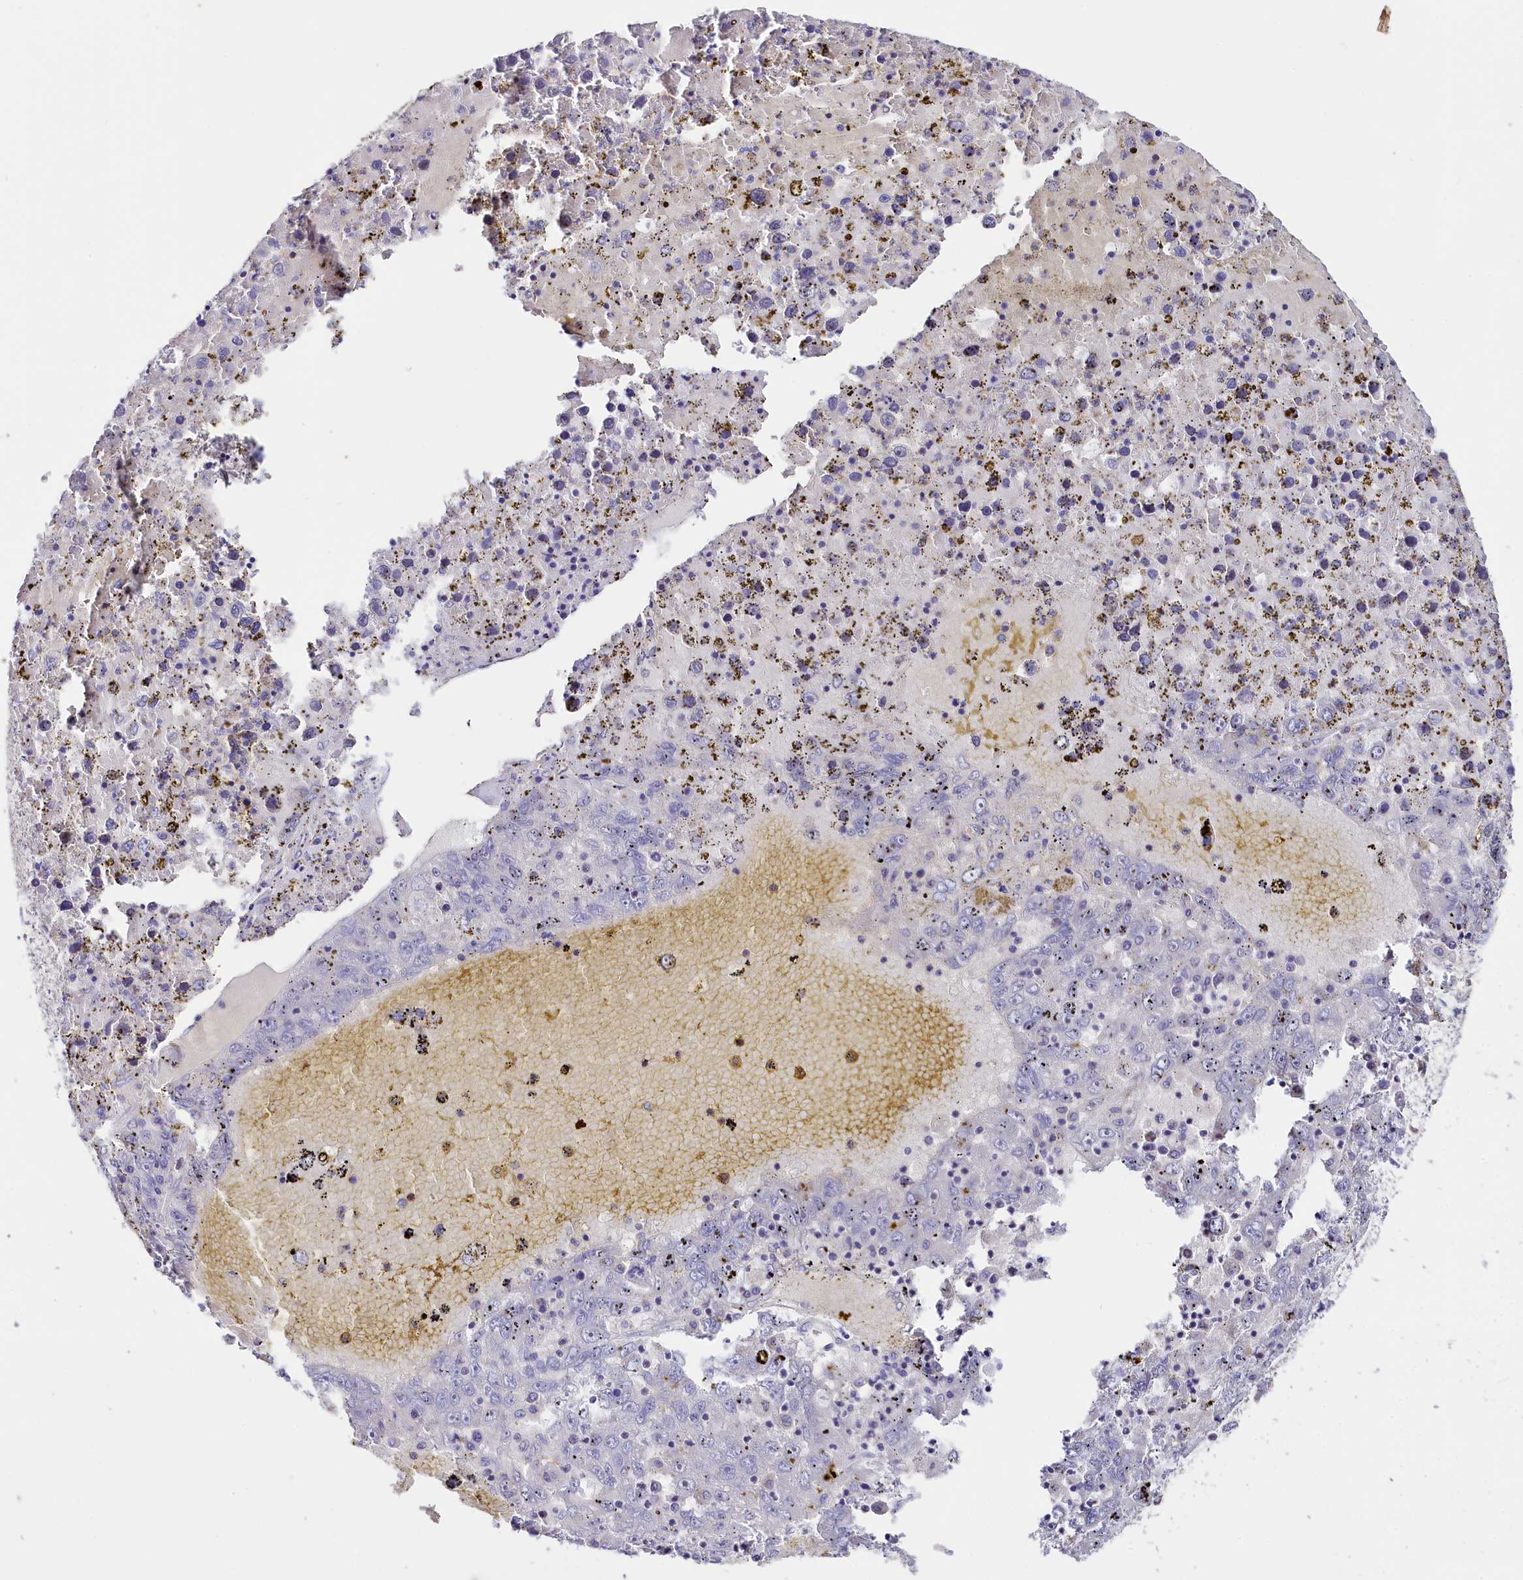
{"staining": {"intensity": "negative", "quantity": "none", "location": "none"}, "tissue": "liver cancer", "cell_type": "Tumor cells", "image_type": "cancer", "snomed": [{"axis": "morphology", "description": "Carcinoma, Hepatocellular, NOS"}, {"axis": "topography", "description": "Liver"}], "caption": "Immunohistochemistry (IHC) of human liver cancer shows no expression in tumor cells.", "gene": "RPUSD3", "patient": {"sex": "male", "age": 49}}